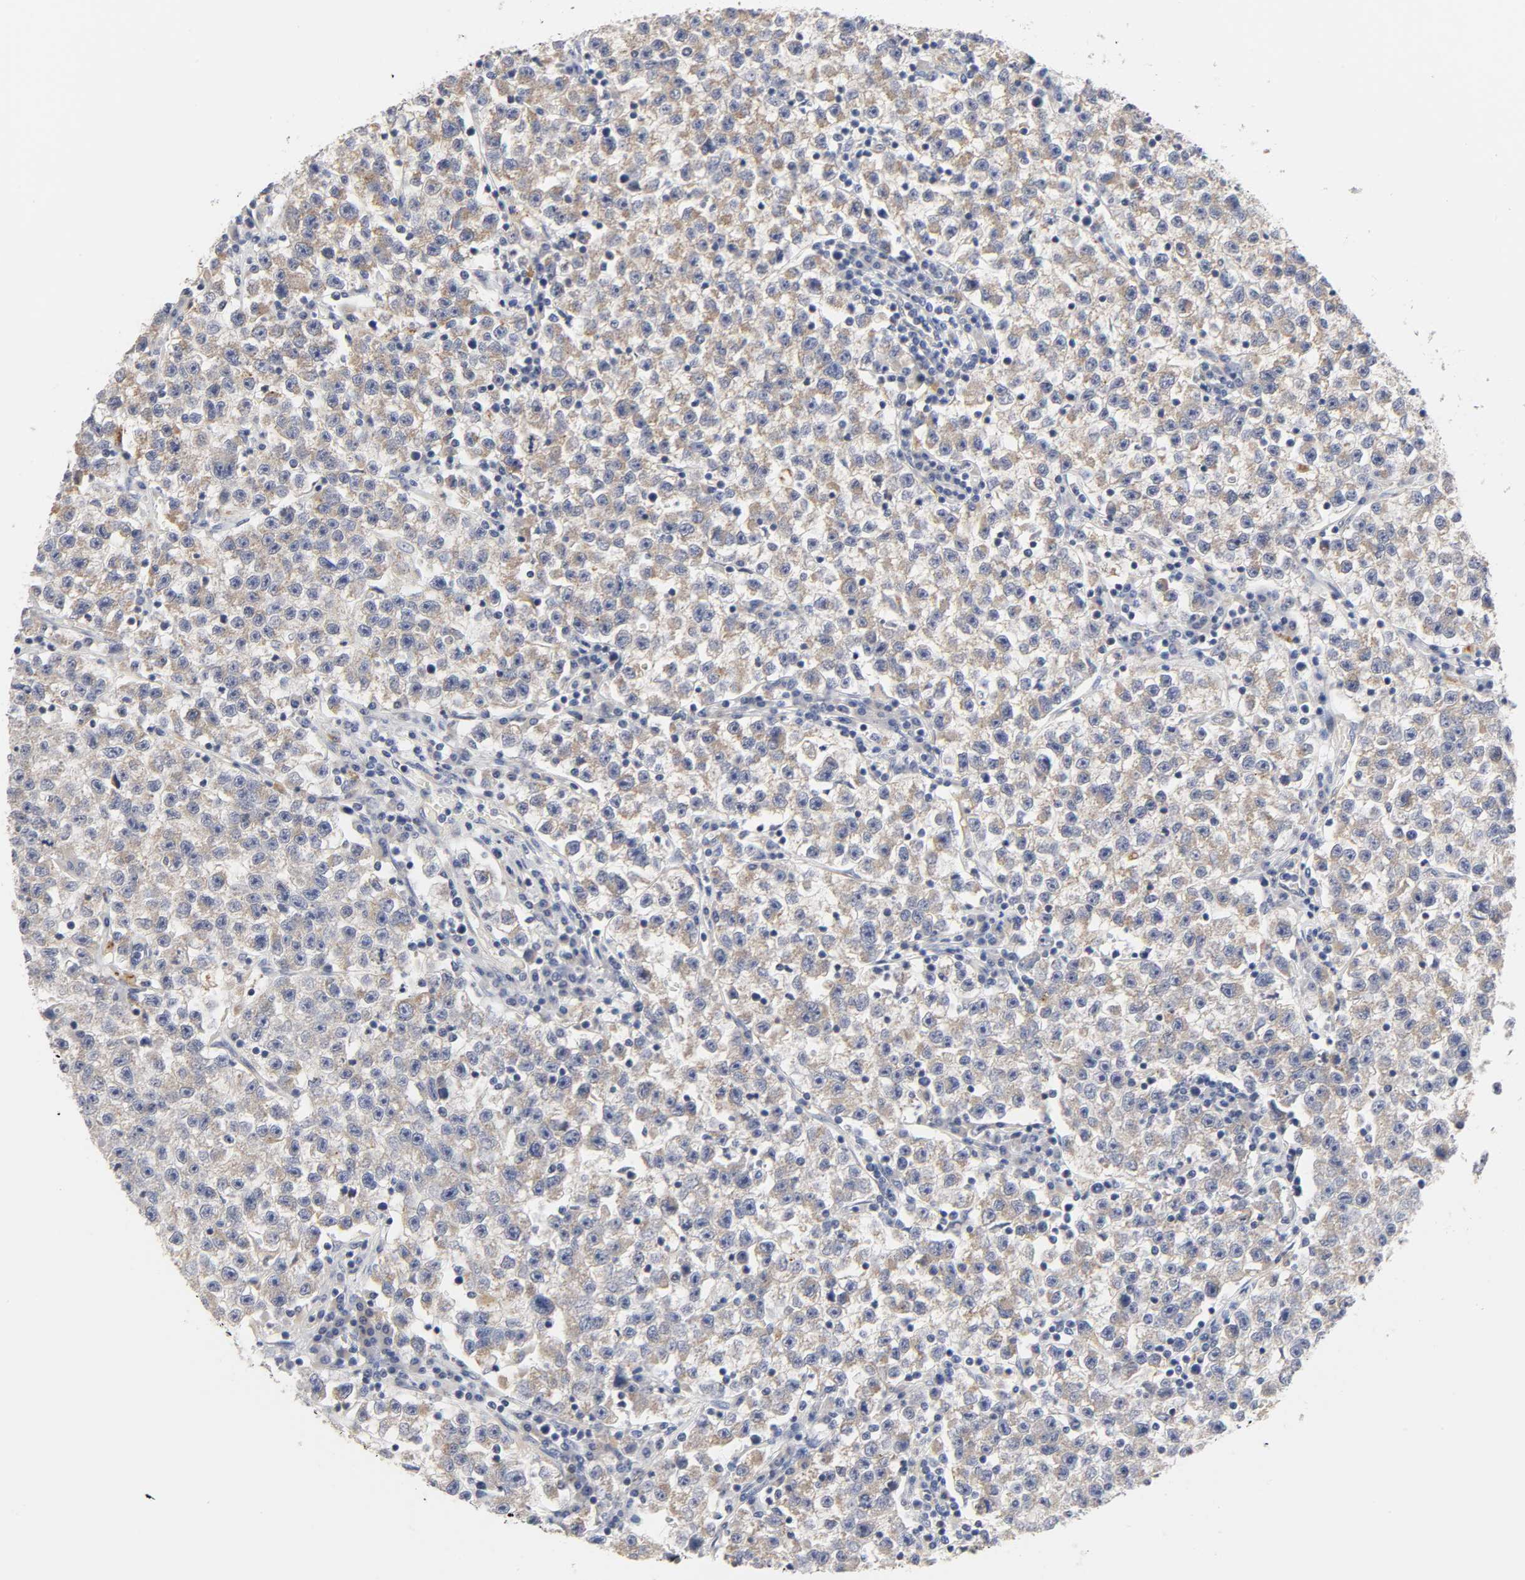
{"staining": {"intensity": "weak", "quantity": ">75%", "location": "cytoplasmic/membranous"}, "tissue": "testis cancer", "cell_type": "Tumor cells", "image_type": "cancer", "snomed": [{"axis": "morphology", "description": "Seminoma, NOS"}, {"axis": "topography", "description": "Testis"}], "caption": "Immunohistochemical staining of human testis seminoma reveals weak cytoplasmic/membranous protein staining in approximately >75% of tumor cells. The staining was performed using DAB, with brown indicating positive protein expression. Nuclei are stained blue with hematoxylin.", "gene": "C17orf75", "patient": {"sex": "male", "age": 22}}